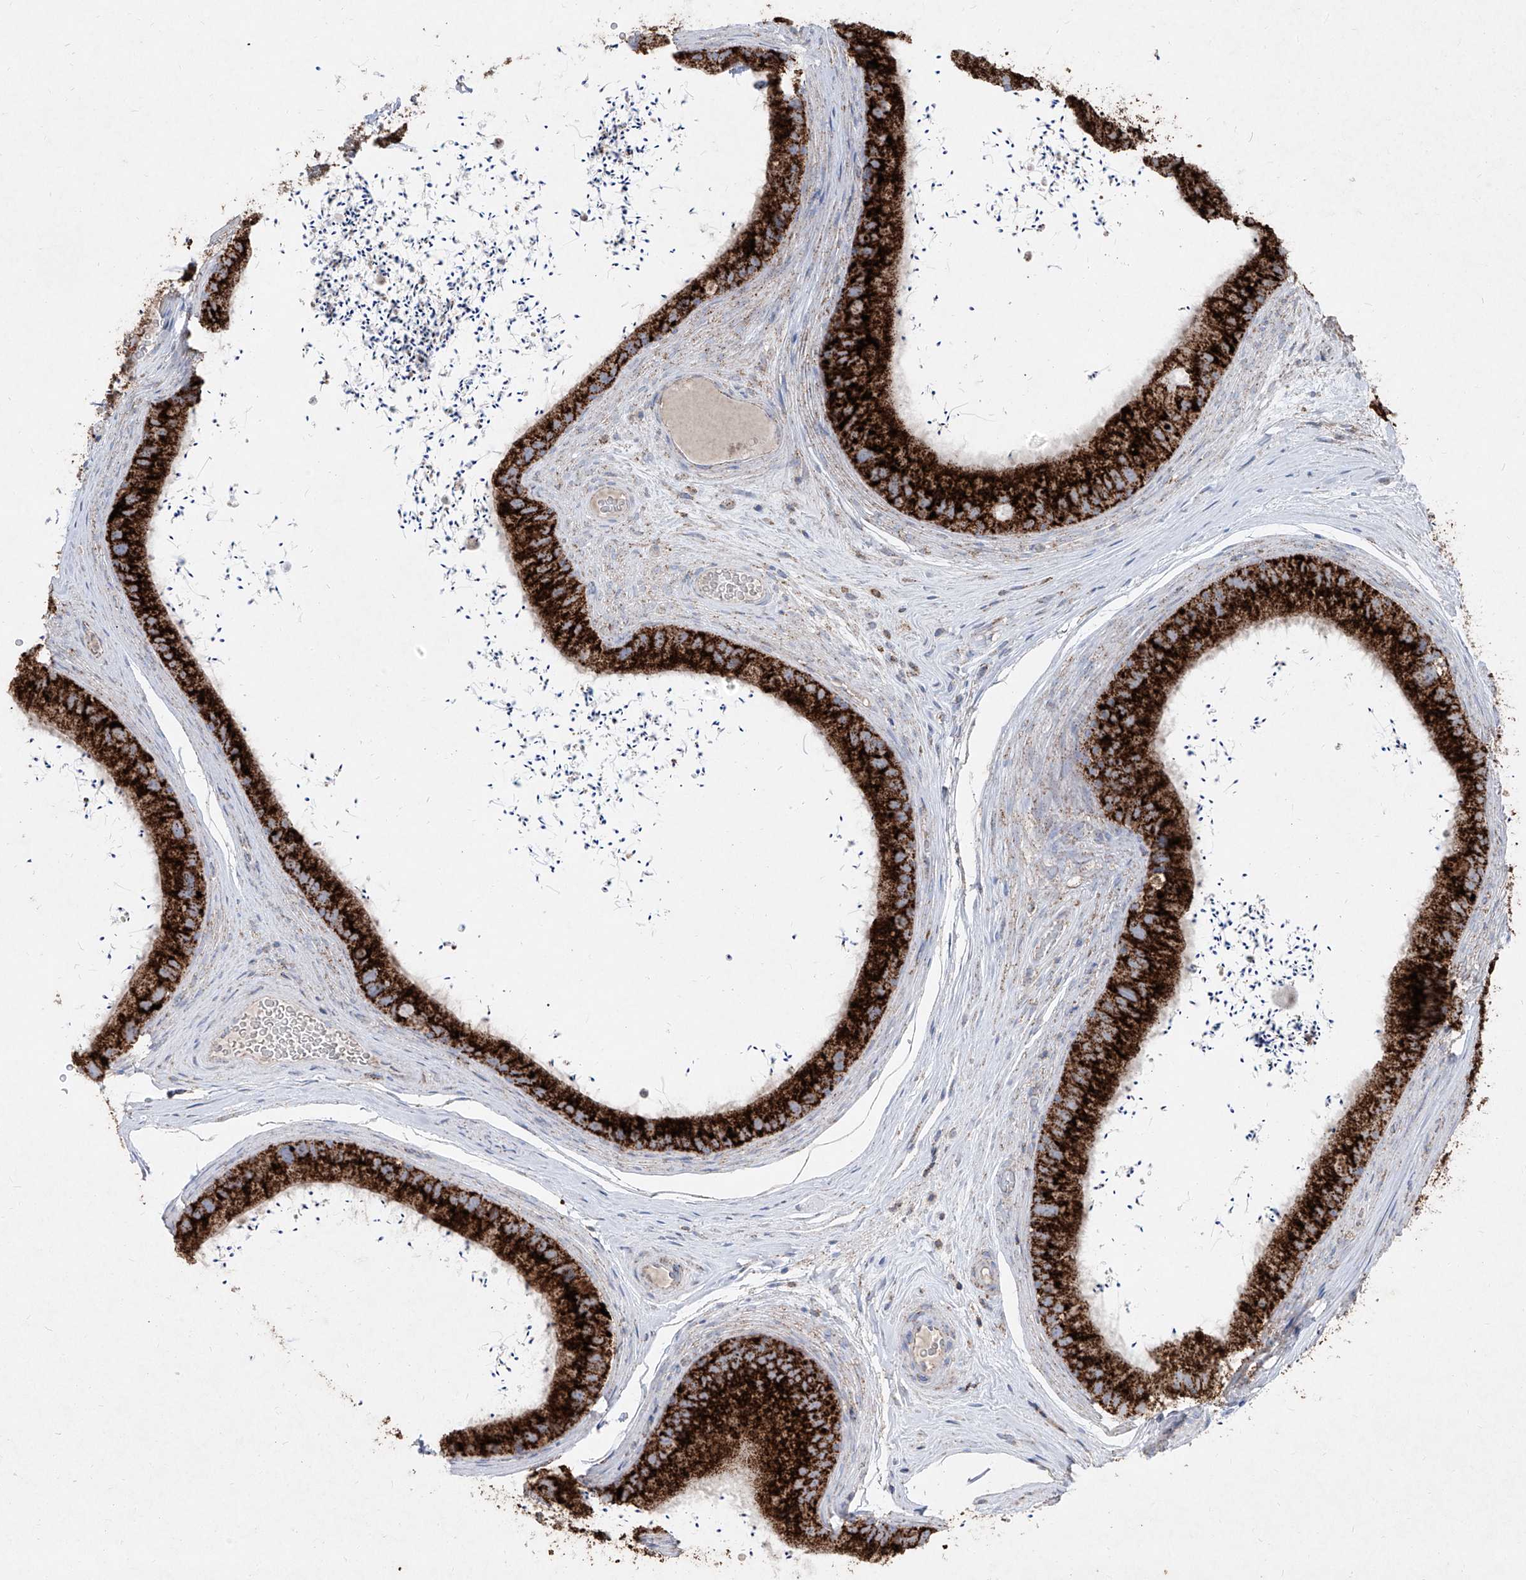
{"staining": {"intensity": "strong", "quantity": ">75%", "location": "cytoplasmic/membranous"}, "tissue": "epididymis", "cell_type": "Glandular cells", "image_type": "normal", "snomed": [{"axis": "morphology", "description": "Normal tissue, NOS"}, {"axis": "topography", "description": "Epididymis, spermatic cord, NOS"}], "caption": "Glandular cells display high levels of strong cytoplasmic/membranous staining in approximately >75% of cells in normal human epididymis.", "gene": "ABCD3", "patient": {"sex": "male", "age": 50}}